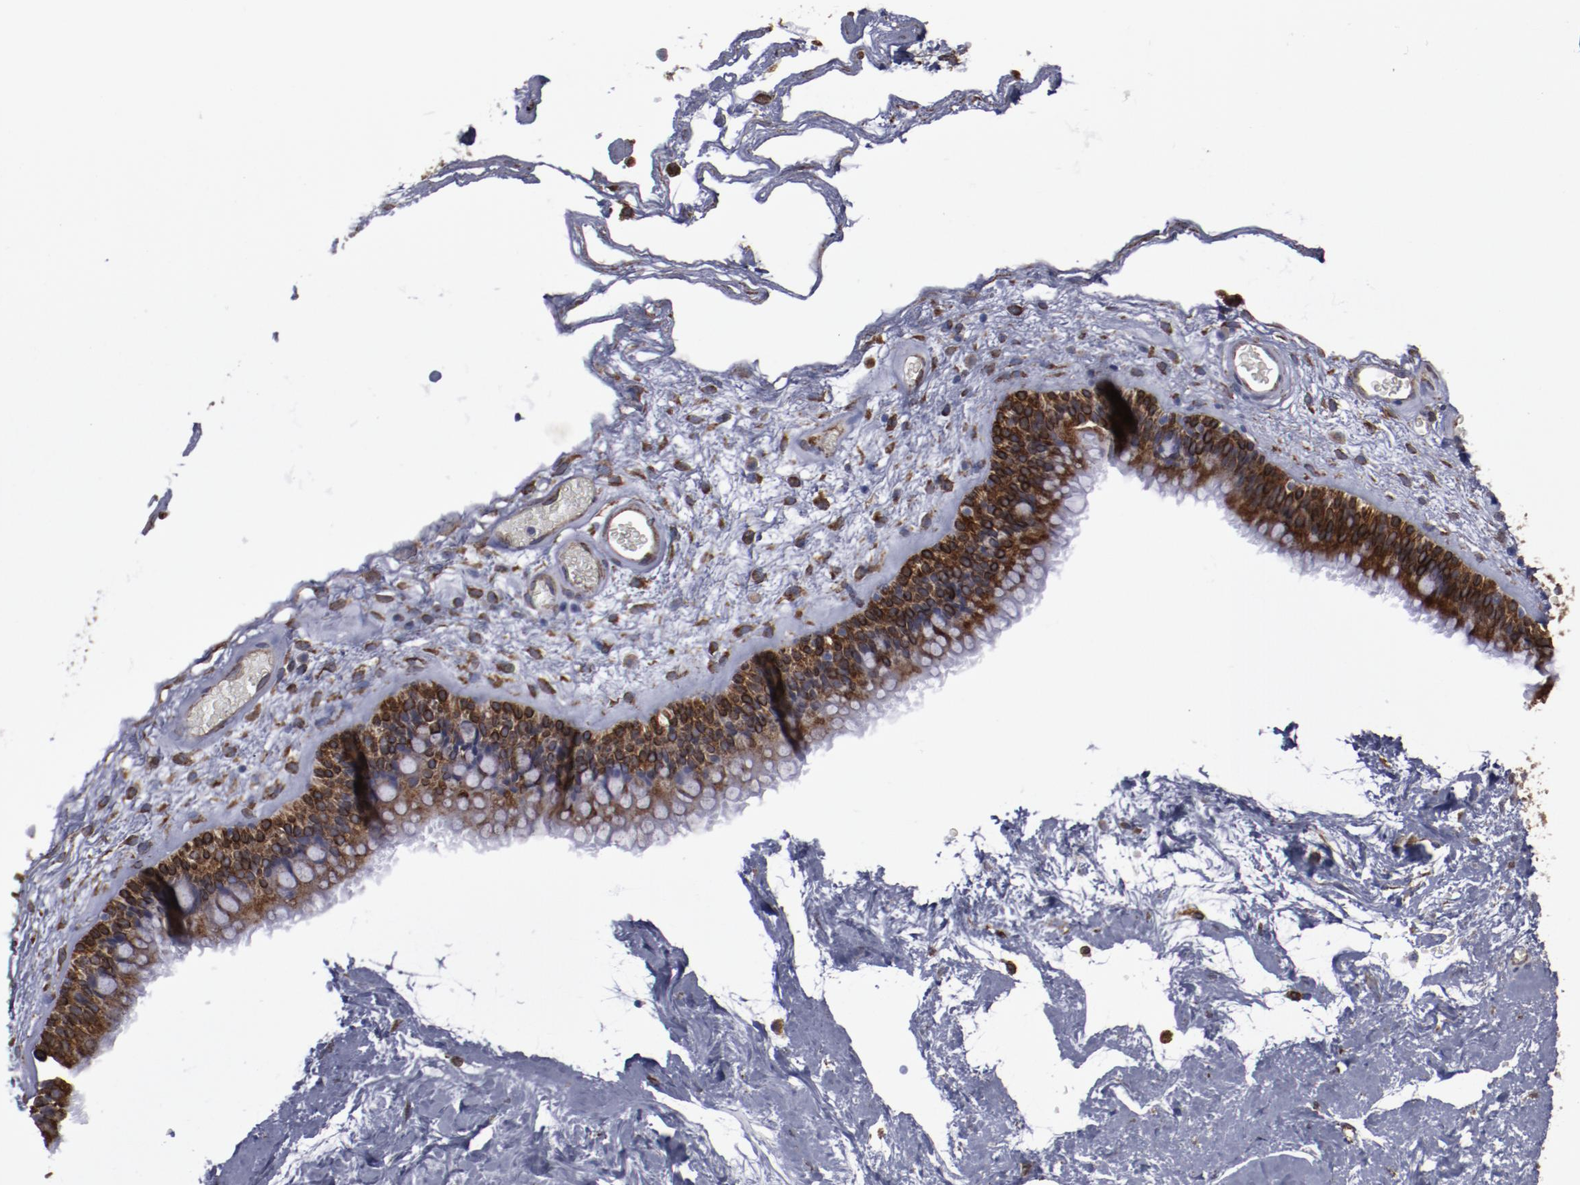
{"staining": {"intensity": "moderate", "quantity": ">75%", "location": "cytoplasmic/membranous"}, "tissue": "nasopharynx", "cell_type": "Respiratory epithelial cells", "image_type": "normal", "snomed": [{"axis": "morphology", "description": "Normal tissue, NOS"}, {"axis": "morphology", "description": "Inflammation, NOS"}, {"axis": "topography", "description": "Nasopharynx"}], "caption": "Protein positivity by immunohistochemistry shows moderate cytoplasmic/membranous positivity in about >75% of respiratory epithelial cells in unremarkable nasopharynx. (IHC, brightfield microscopy, high magnification).", "gene": "ERLIN2", "patient": {"sex": "male", "age": 48}}